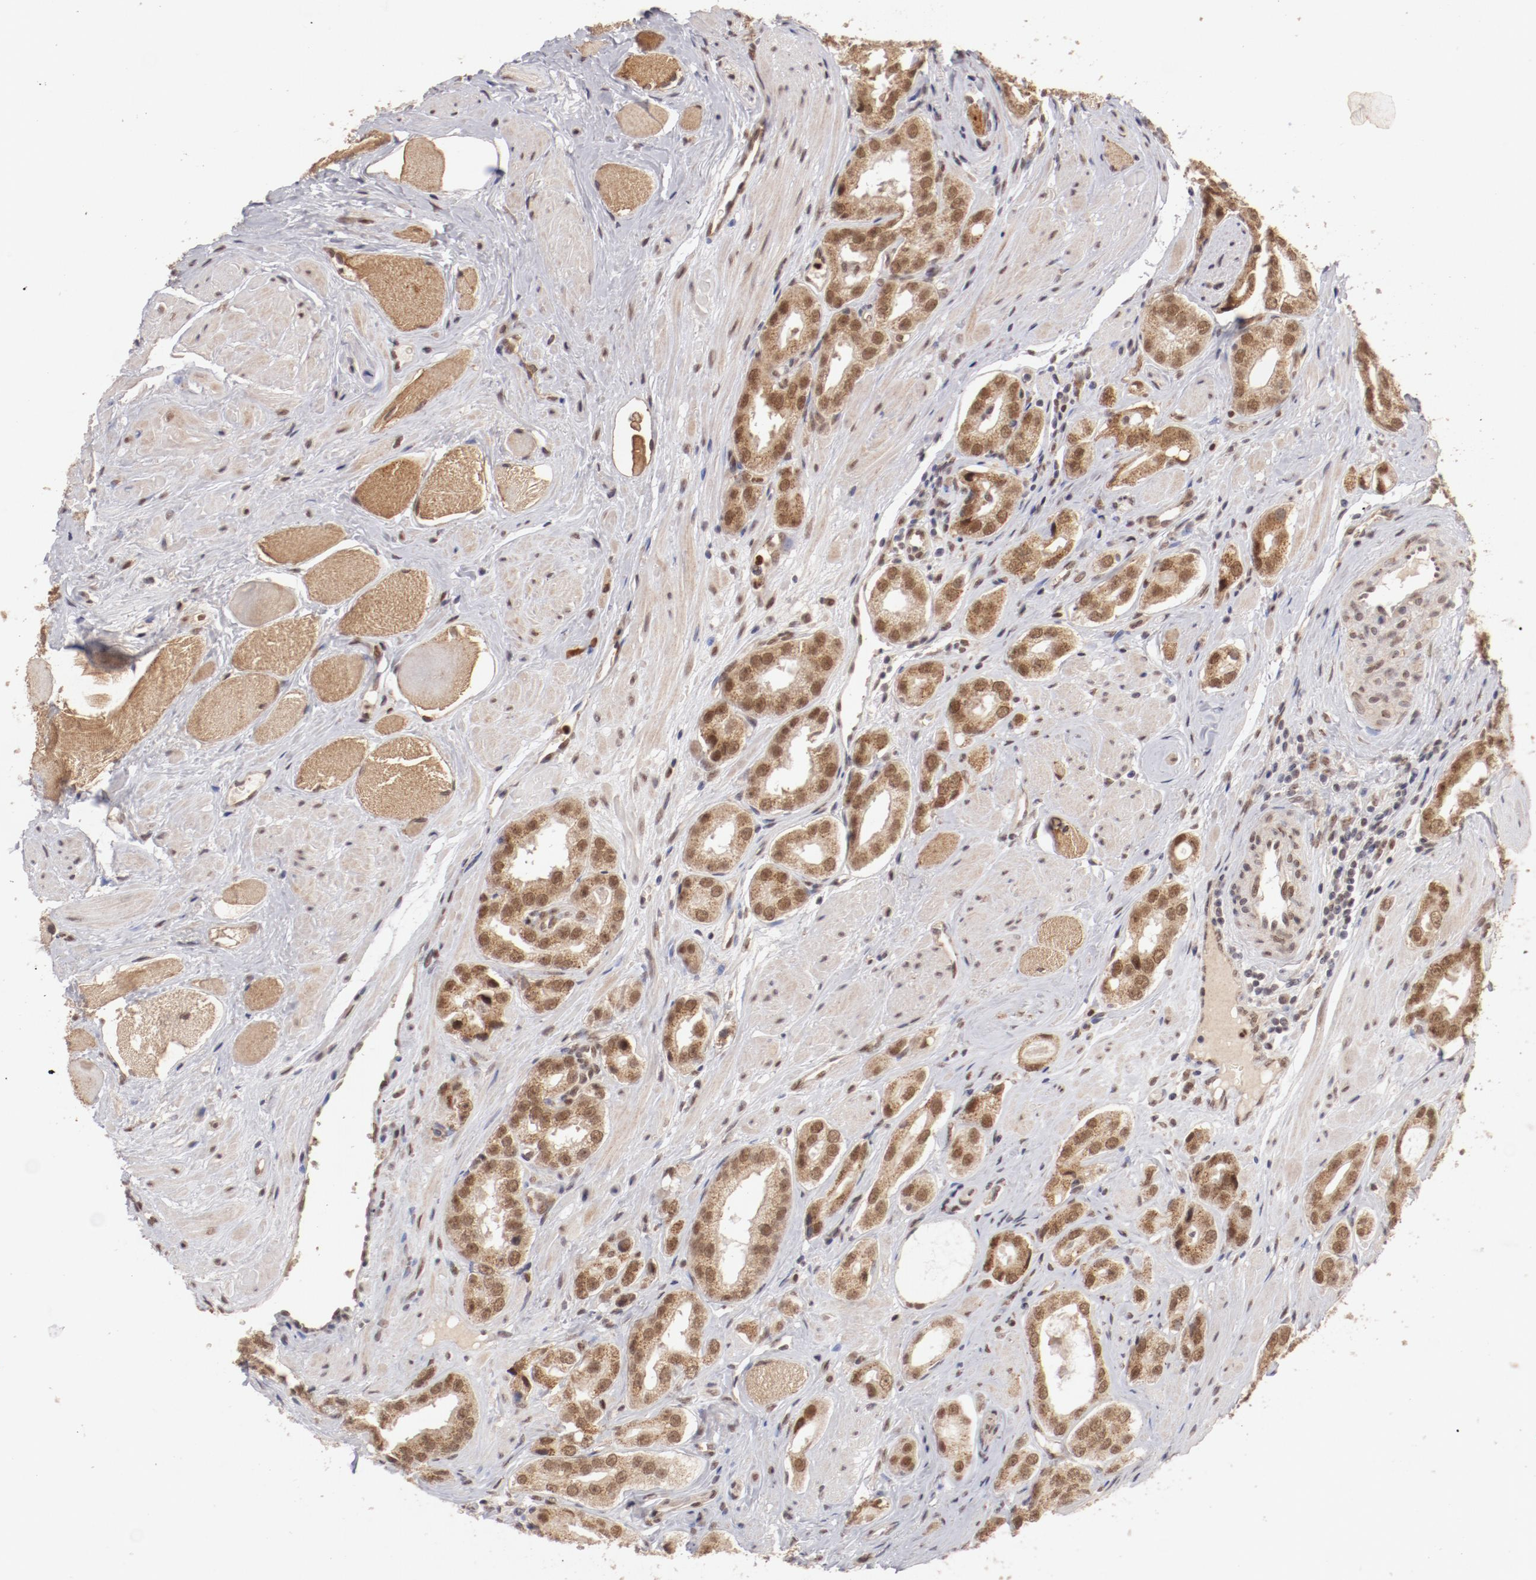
{"staining": {"intensity": "moderate", "quantity": ">75%", "location": "cytoplasmic/membranous,nuclear"}, "tissue": "prostate cancer", "cell_type": "Tumor cells", "image_type": "cancer", "snomed": [{"axis": "morphology", "description": "Adenocarcinoma, Medium grade"}, {"axis": "topography", "description": "Prostate"}], "caption": "Protein staining demonstrates moderate cytoplasmic/membranous and nuclear positivity in approximately >75% of tumor cells in prostate cancer (medium-grade adenocarcinoma). Ihc stains the protein in brown and the nuclei are stained blue.", "gene": "NFE2", "patient": {"sex": "male", "age": 53}}